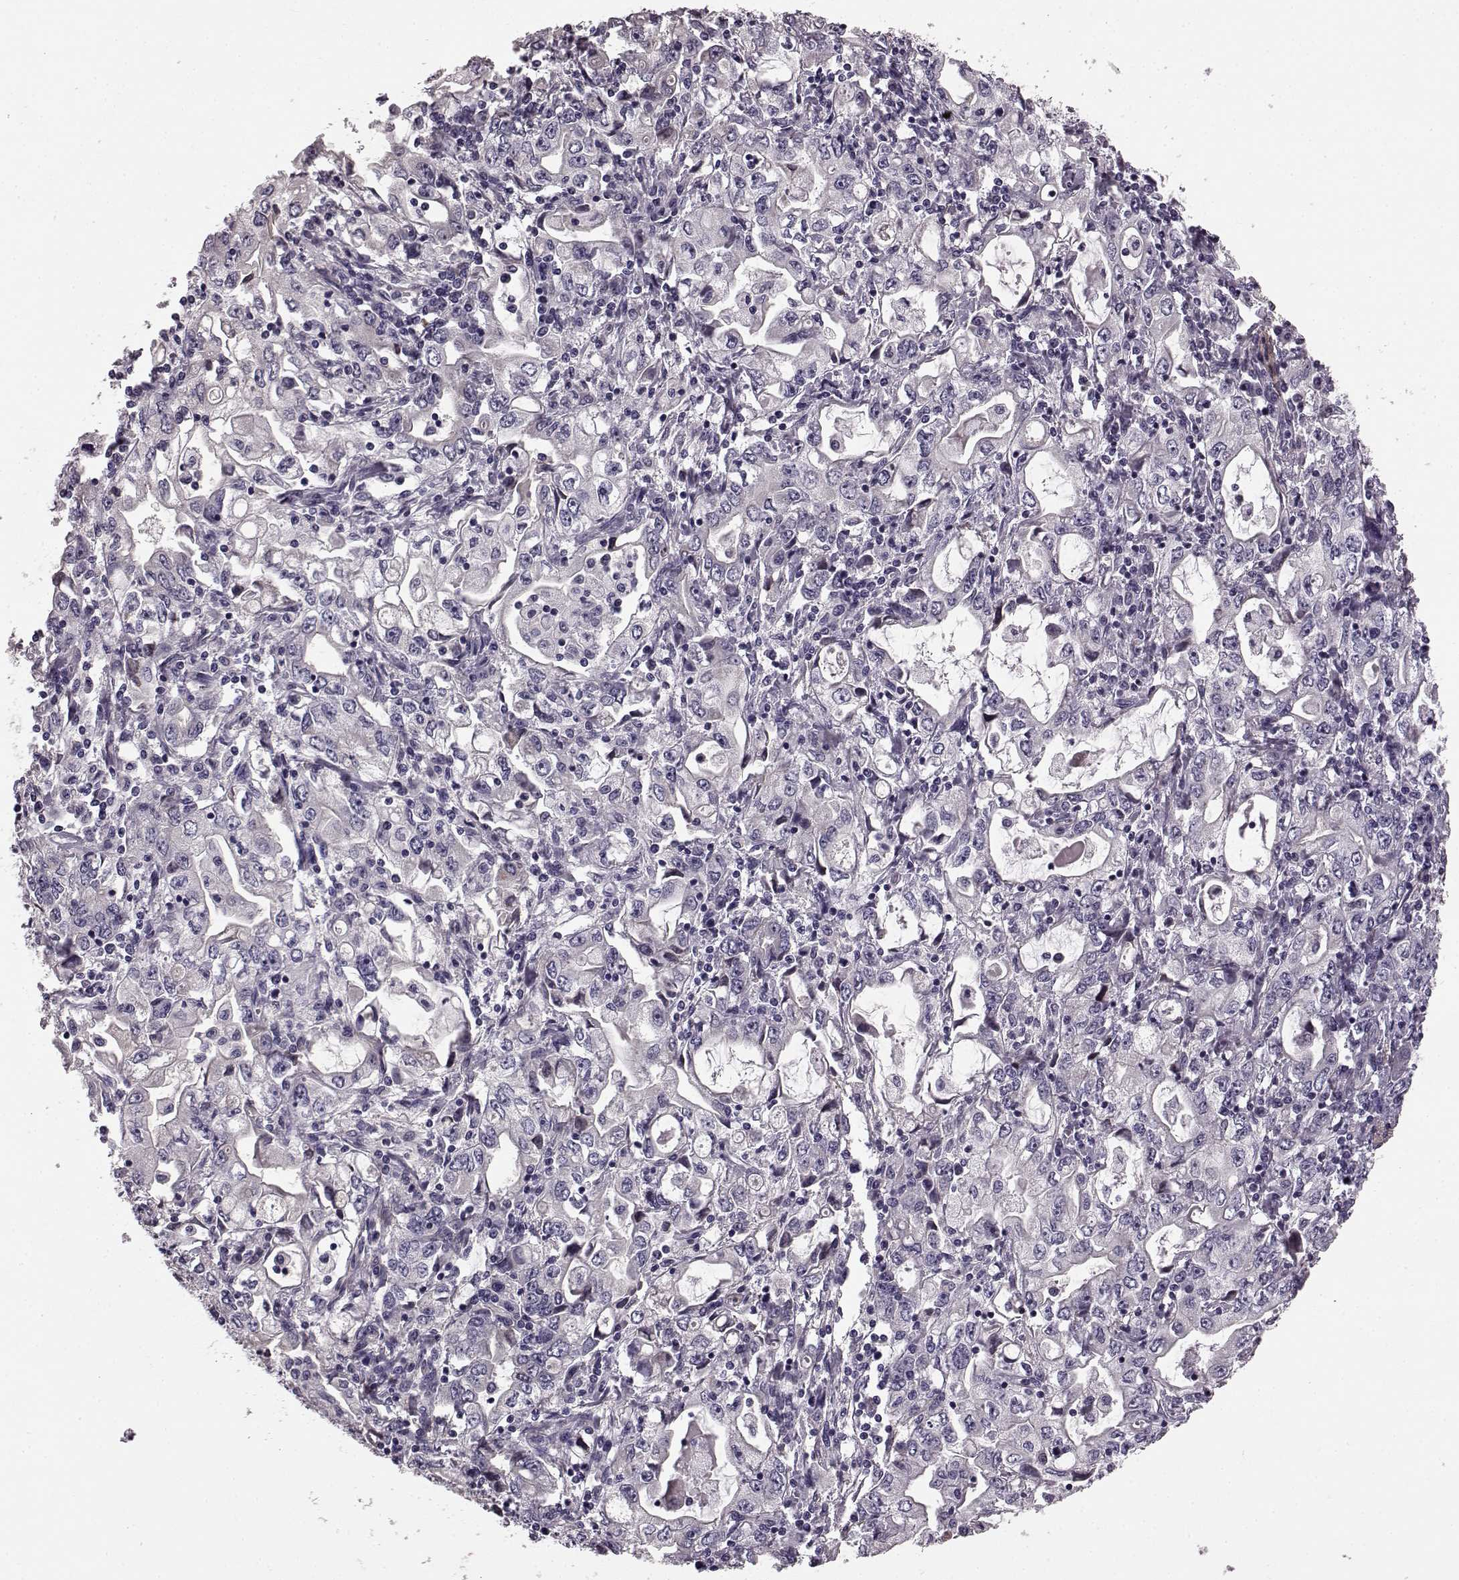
{"staining": {"intensity": "negative", "quantity": "none", "location": "none"}, "tissue": "stomach cancer", "cell_type": "Tumor cells", "image_type": "cancer", "snomed": [{"axis": "morphology", "description": "Adenocarcinoma, NOS"}, {"axis": "topography", "description": "Stomach, lower"}], "caption": "Image shows no protein staining in tumor cells of adenocarcinoma (stomach) tissue.", "gene": "GRK1", "patient": {"sex": "female", "age": 72}}